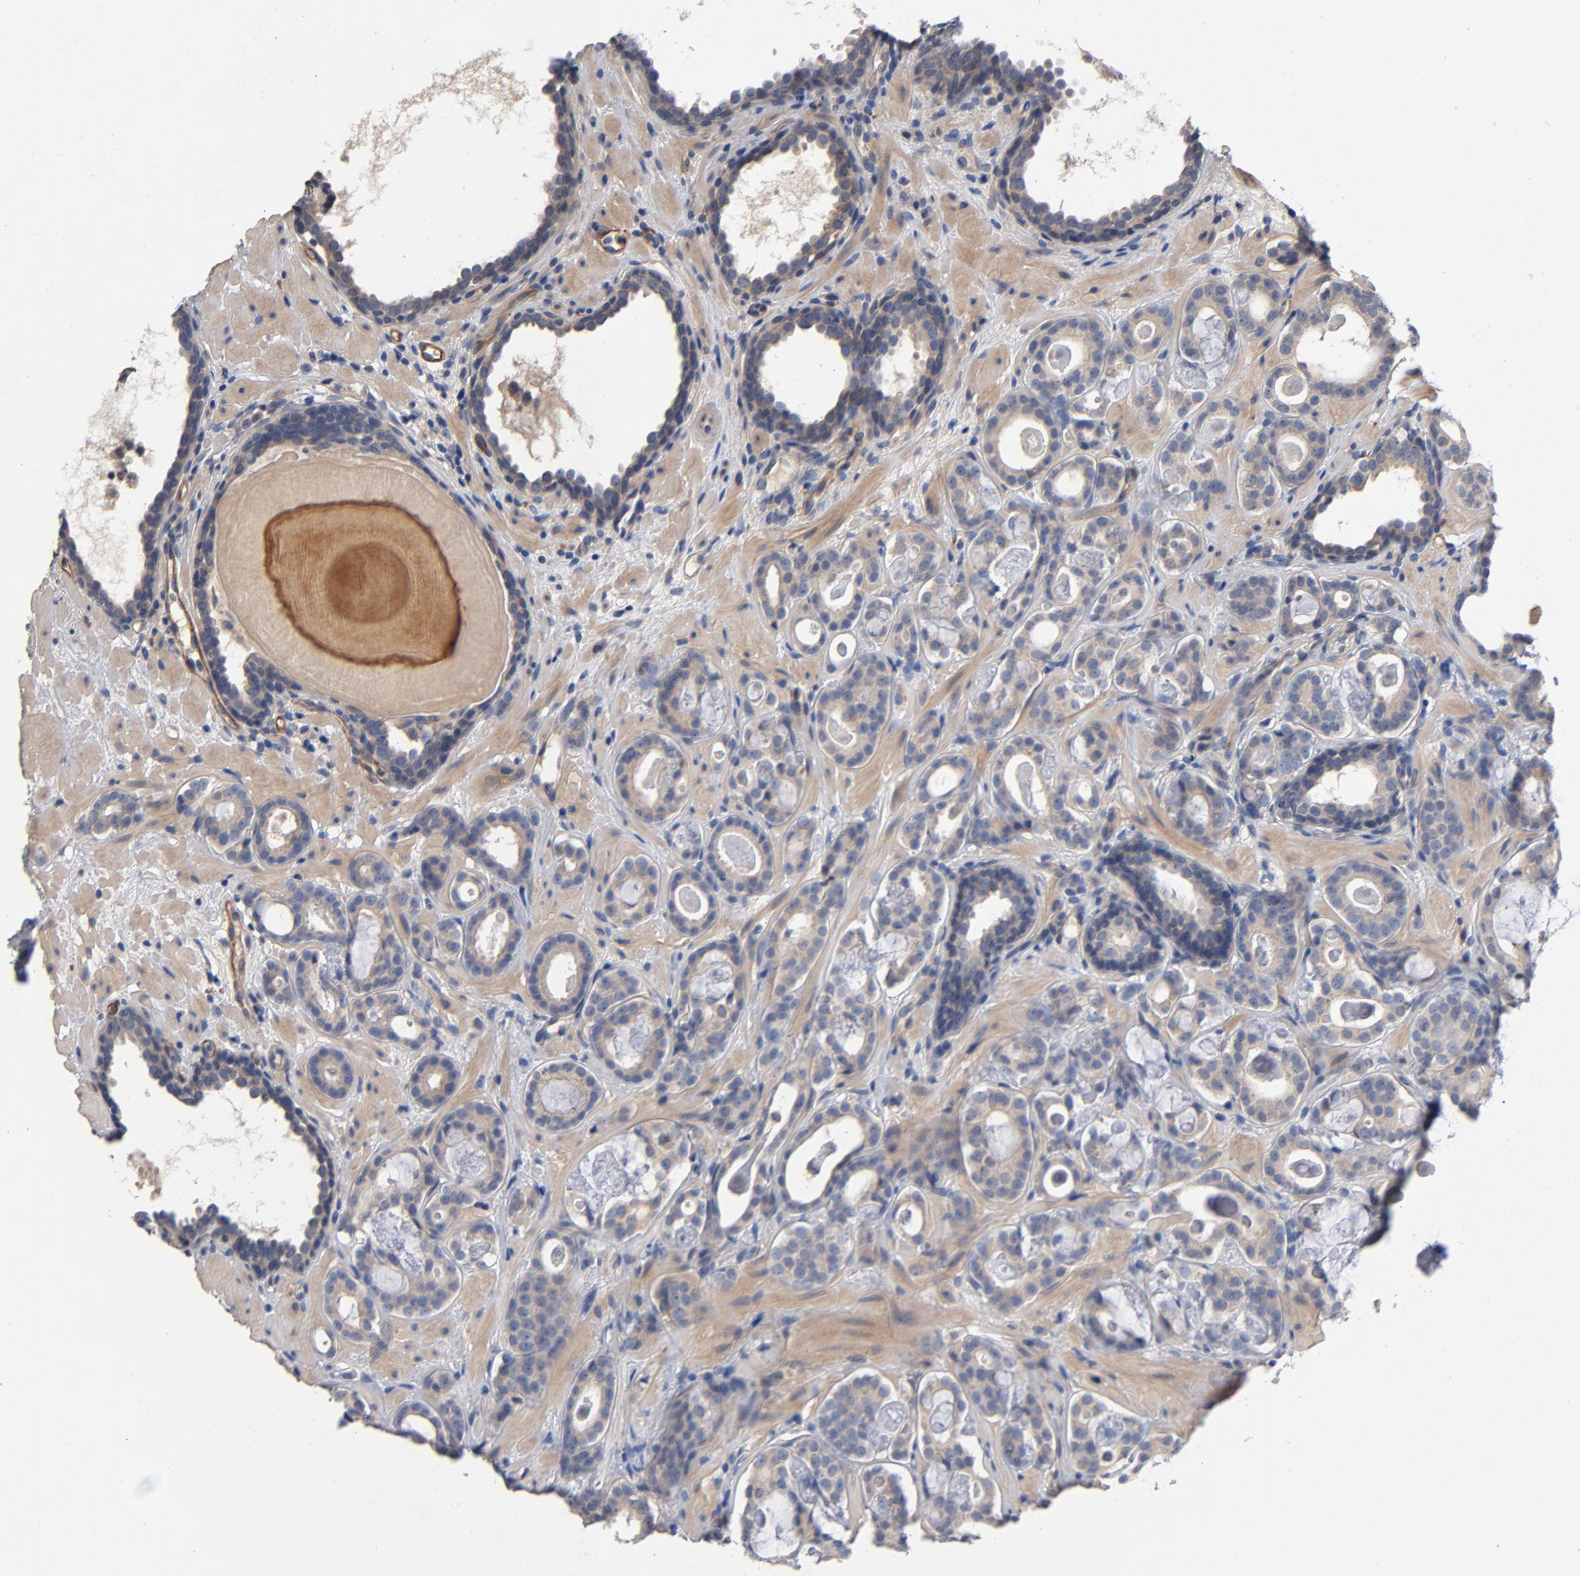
{"staining": {"intensity": "weak", "quantity": ">75%", "location": "cytoplasmic/membranous"}, "tissue": "prostate cancer", "cell_type": "Tumor cells", "image_type": "cancer", "snomed": [{"axis": "morphology", "description": "Adenocarcinoma, Low grade"}, {"axis": "topography", "description": "Prostate"}], "caption": "This is a photomicrograph of immunohistochemistry staining of prostate cancer, which shows weak staining in the cytoplasmic/membranous of tumor cells.", "gene": "CCDC134", "patient": {"sex": "male", "age": 57}}